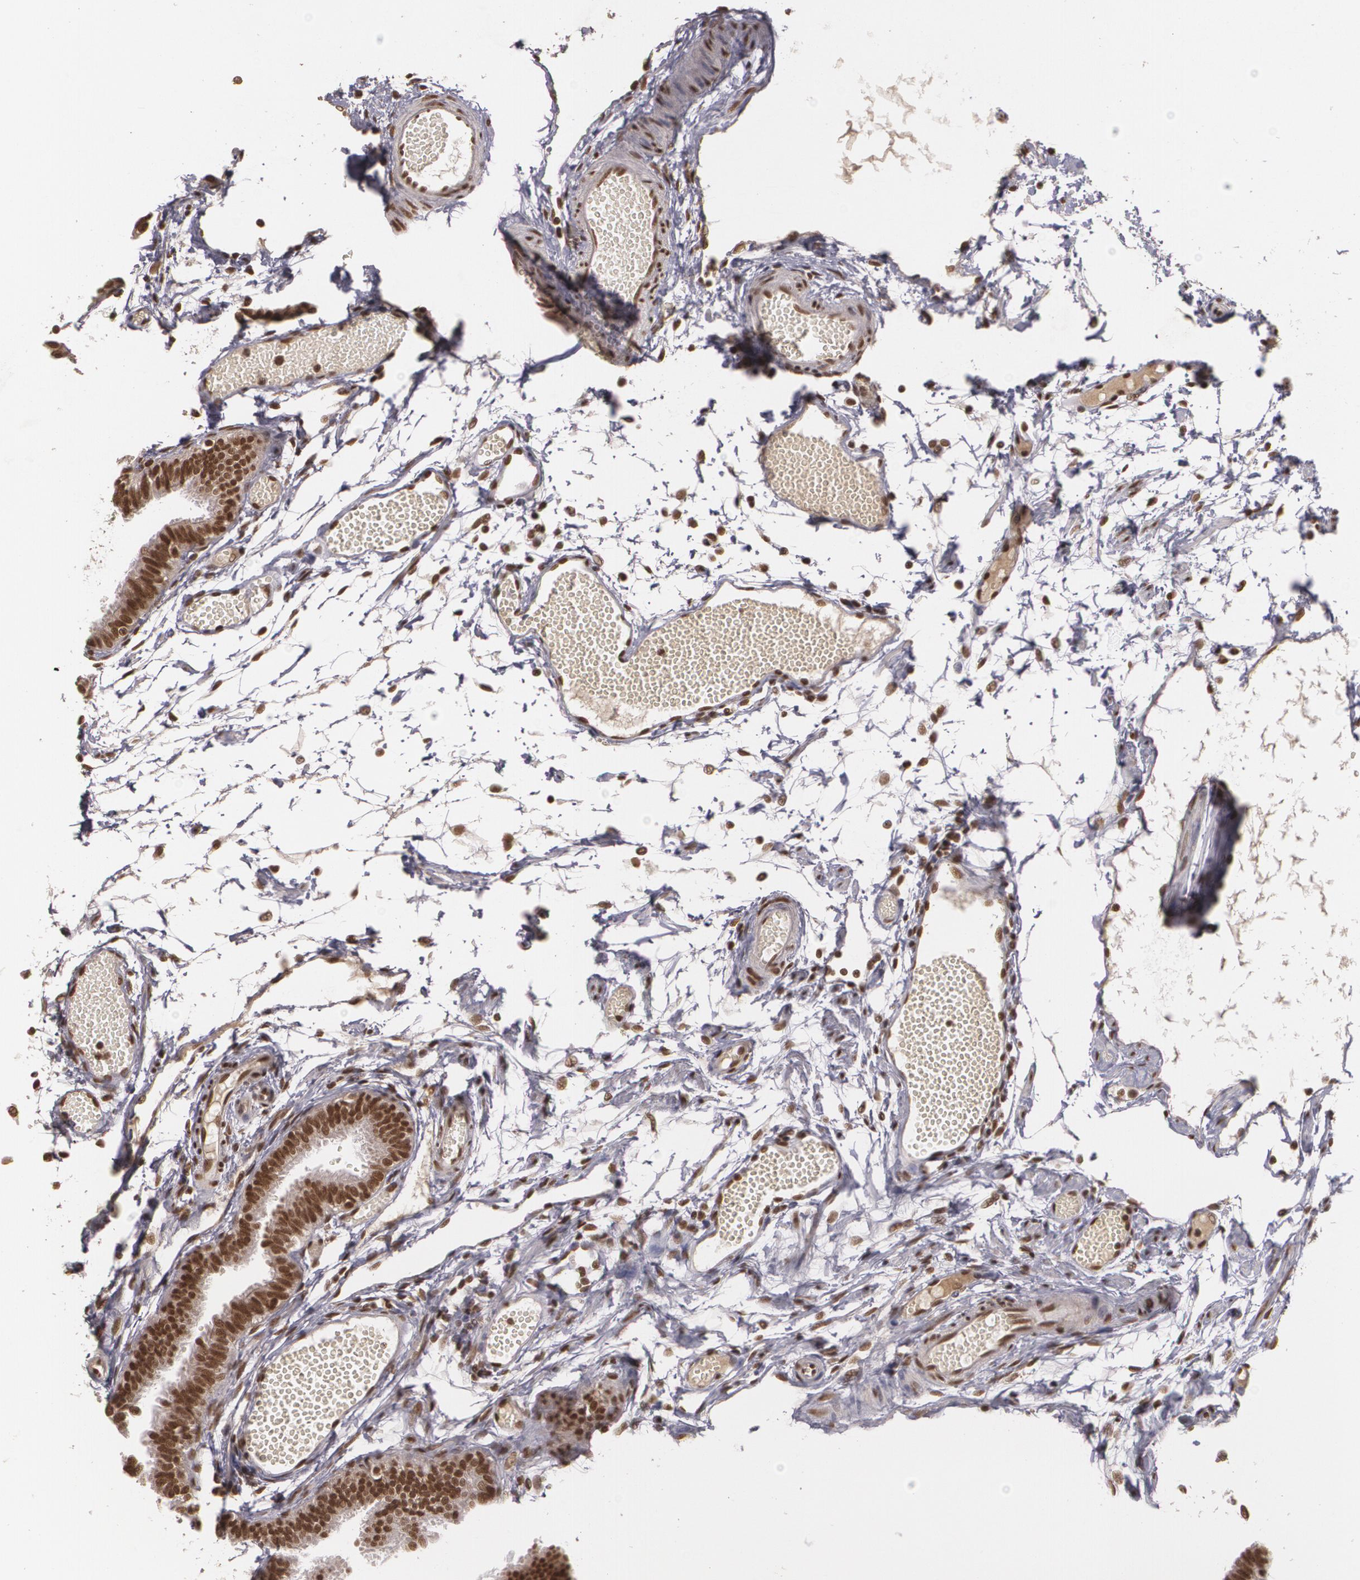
{"staining": {"intensity": "strong", "quantity": ">75%", "location": "nuclear"}, "tissue": "fallopian tube", "cell_type": "Glandular cells", "image_type": "normal", "snomed": [{"axis": "morphology", "description": "Normal tissue, NOS"}, {"axis": "topography", "description": "Fallopian tube"}], "caption": "Strong nuclear staining for a protein is identified in approximately >75% of glandular cells of normal fallopian tube using immunohistochemistry (IHC).", "gene": "RXRB", "patient": {"sex": "female", "age": 29}}